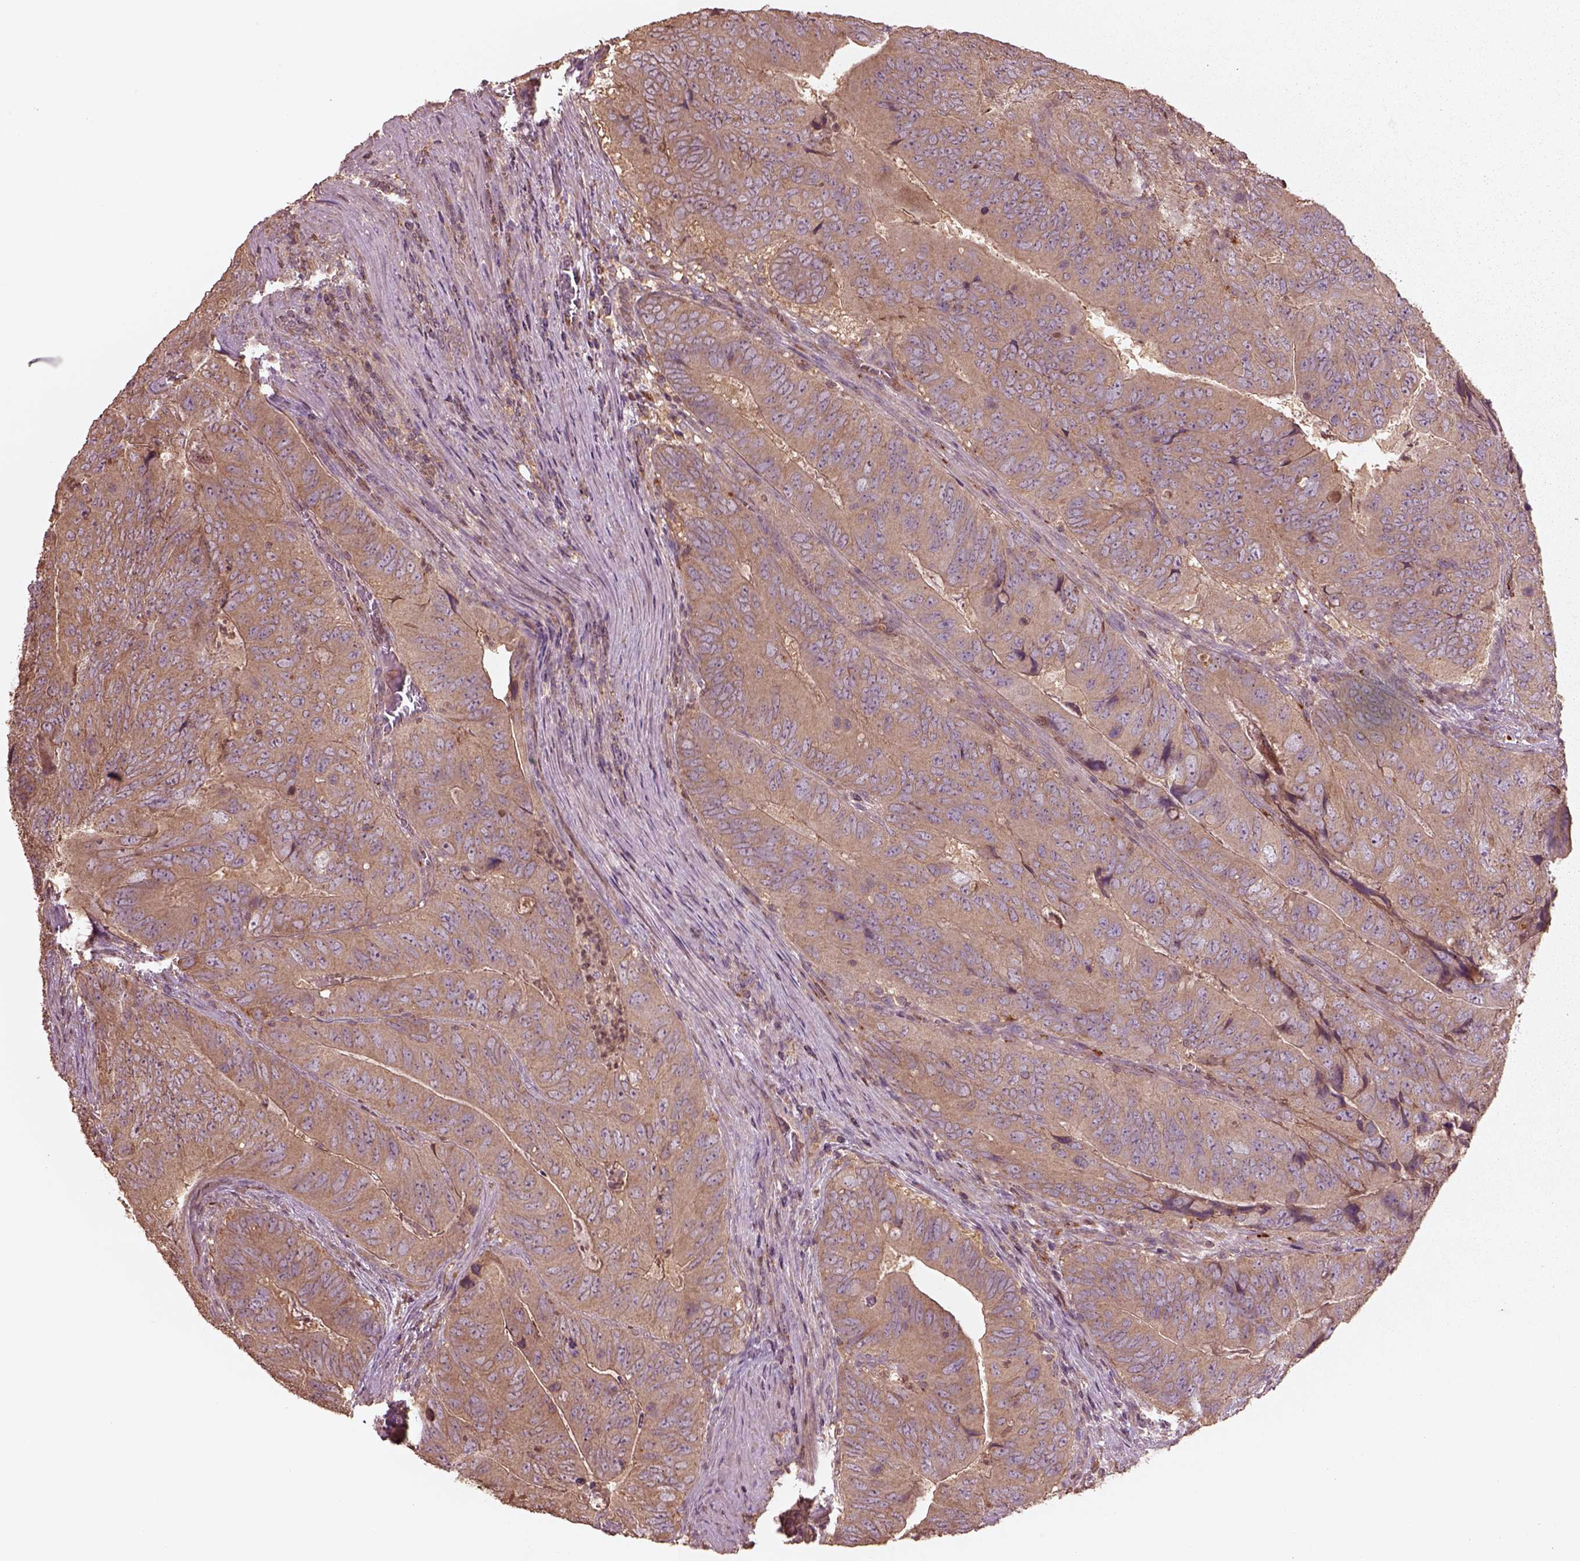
{"staining": {"intensity": "moderate", "quantity": ">75%", "location": "cytoplasmic/membranous"}, "tissue": "colorectal cancer", "cell_type": "Tumor cells", "image_type": "cancer", "snomed": [{"axis": "morphology", "description": "Adenocarcinoma, NOS"}, {"axis": "topography", "description": "Colon"}], "caption": "Brown immunohistochemical staining in human colorectal cancer (adenocarcinoma) shows moderate cytoplasmic/membranous staining in approximately >75% of tumor cells.", "gene": "TRADD", "patient": {"sex": "male", "age": 79}}